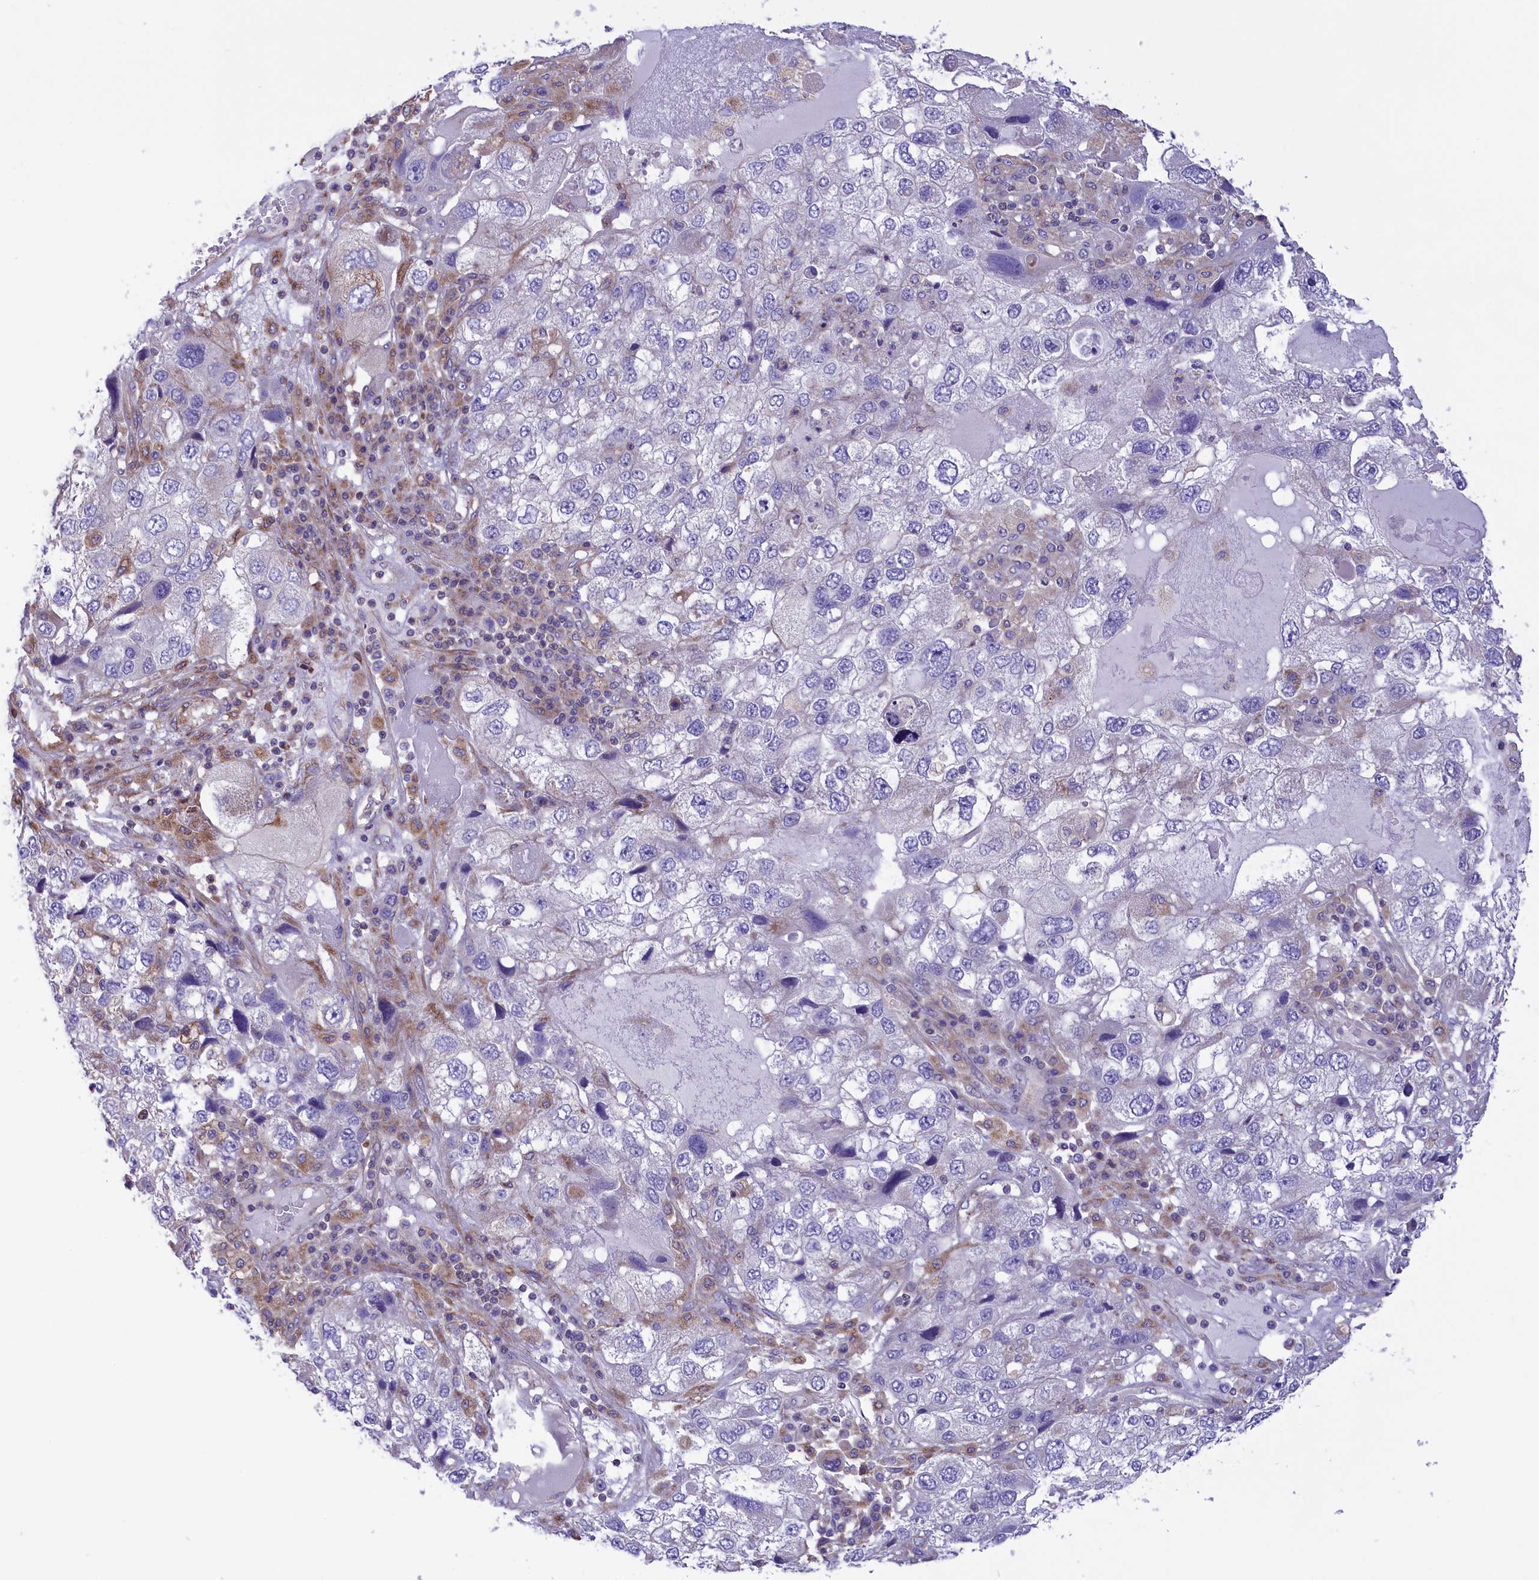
{"staining": {"intensity": "negative", "quantity": "none", "location": "none"}, "tissue": "endometrial cancer", "cell_type": "Tumor cells", "image_type": "cancer", "snomed": [{"axis": "morphology", "description": "Adenocarcinoma, NOS"}, {"axis": "topography", "description": "Endometrium"}], "caption": "This is an immunohistochemistry (IHC) histopathology image of adenocarcinoma (endometrial). There is no staining in tumor cells.", "gene": "CORO7-PAM16", "patient": {"sex": "female", "age": 49}}